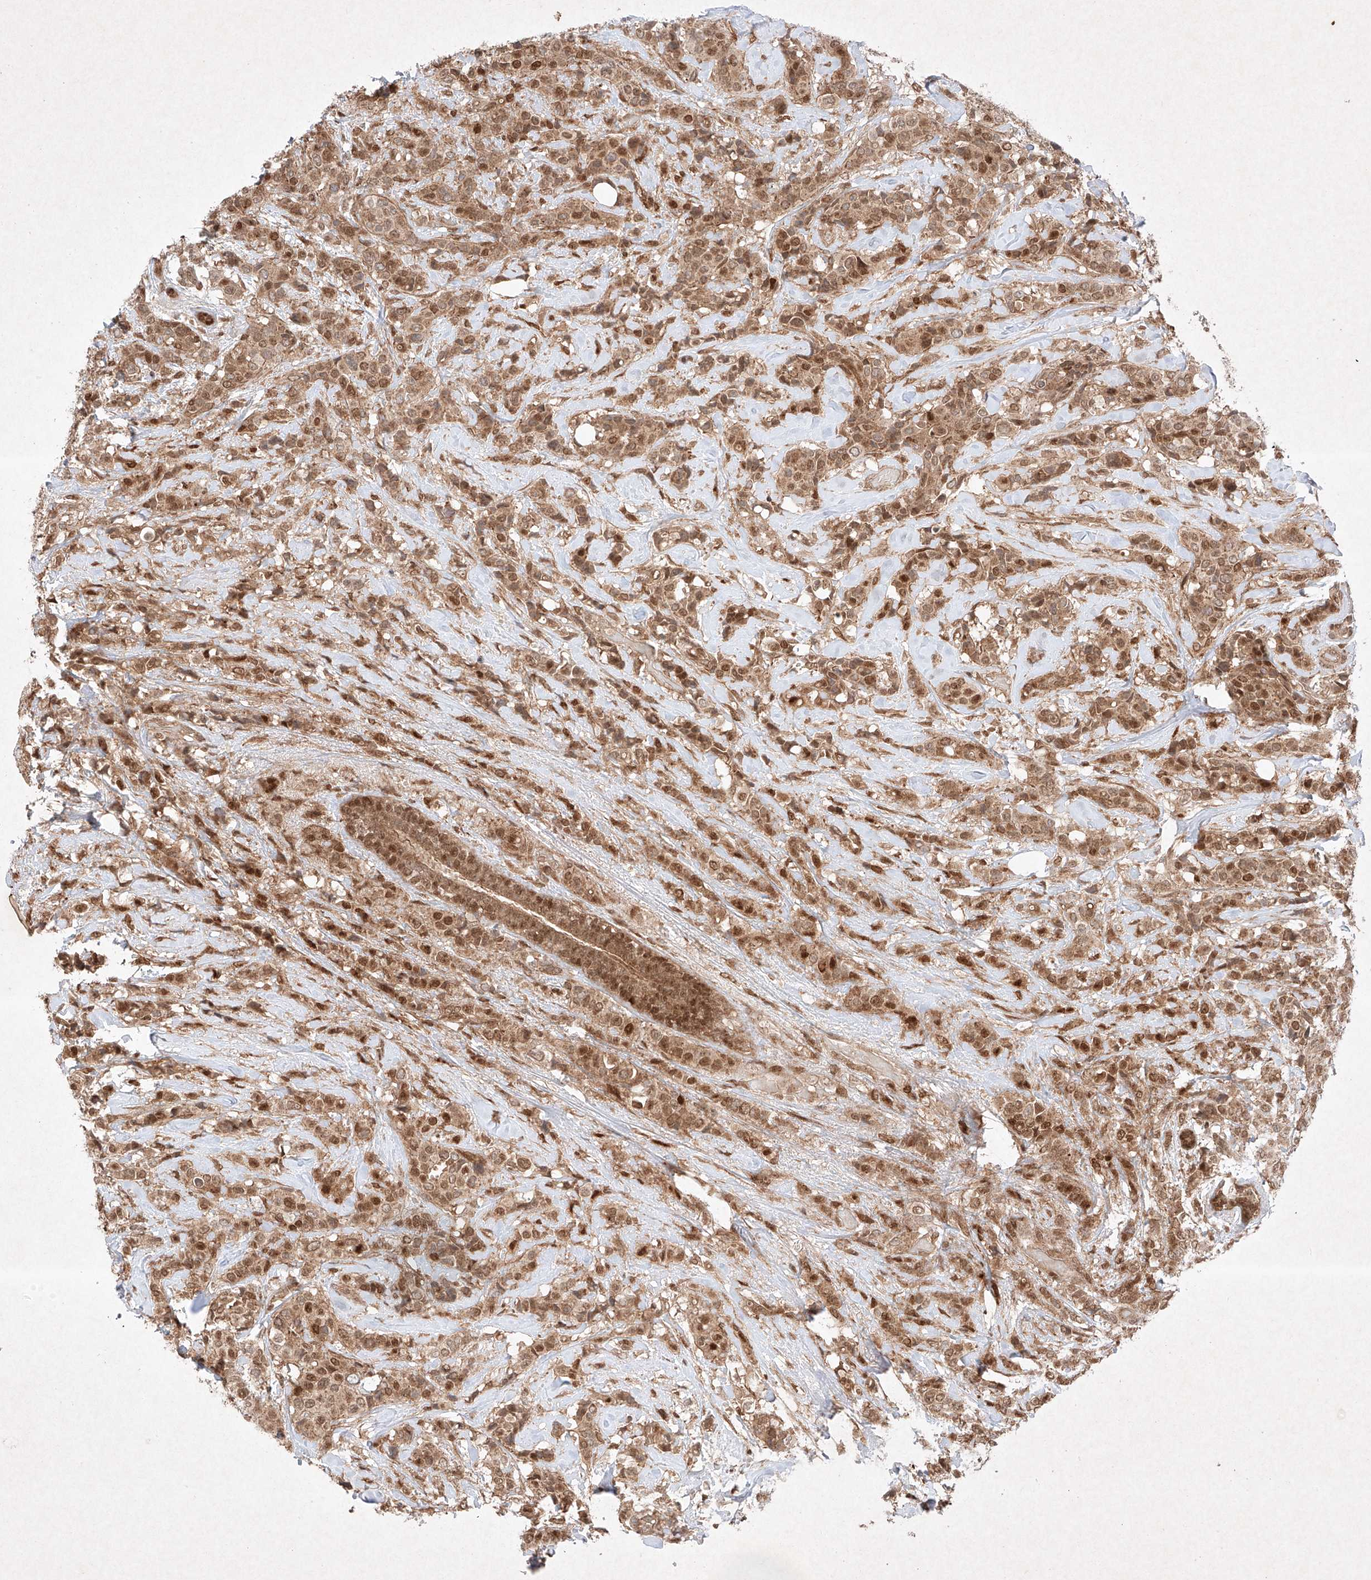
{"staining": {"intensity": "moderate", "quantity": ">75%", "location": "cytoplasmic/membranous,nuclear"}, "tissue": "breast cancer", "cell_type": "Tumor cells", "image_type": "cancer", "snomed": [{"axis": "morphology", "description": "Lobular carcinoma"}, {"axis": "topography", "description": "Breast"}], "caption": "Moderate cytoplasmic/membranous and nuclear staining for a protein is identified in approximately >75% of tumor cells of breast lobular carcinoma using immunohistochemistry (IHC).", "gene": "RNF31", "patient": {"sex": "female", "age": 51}}